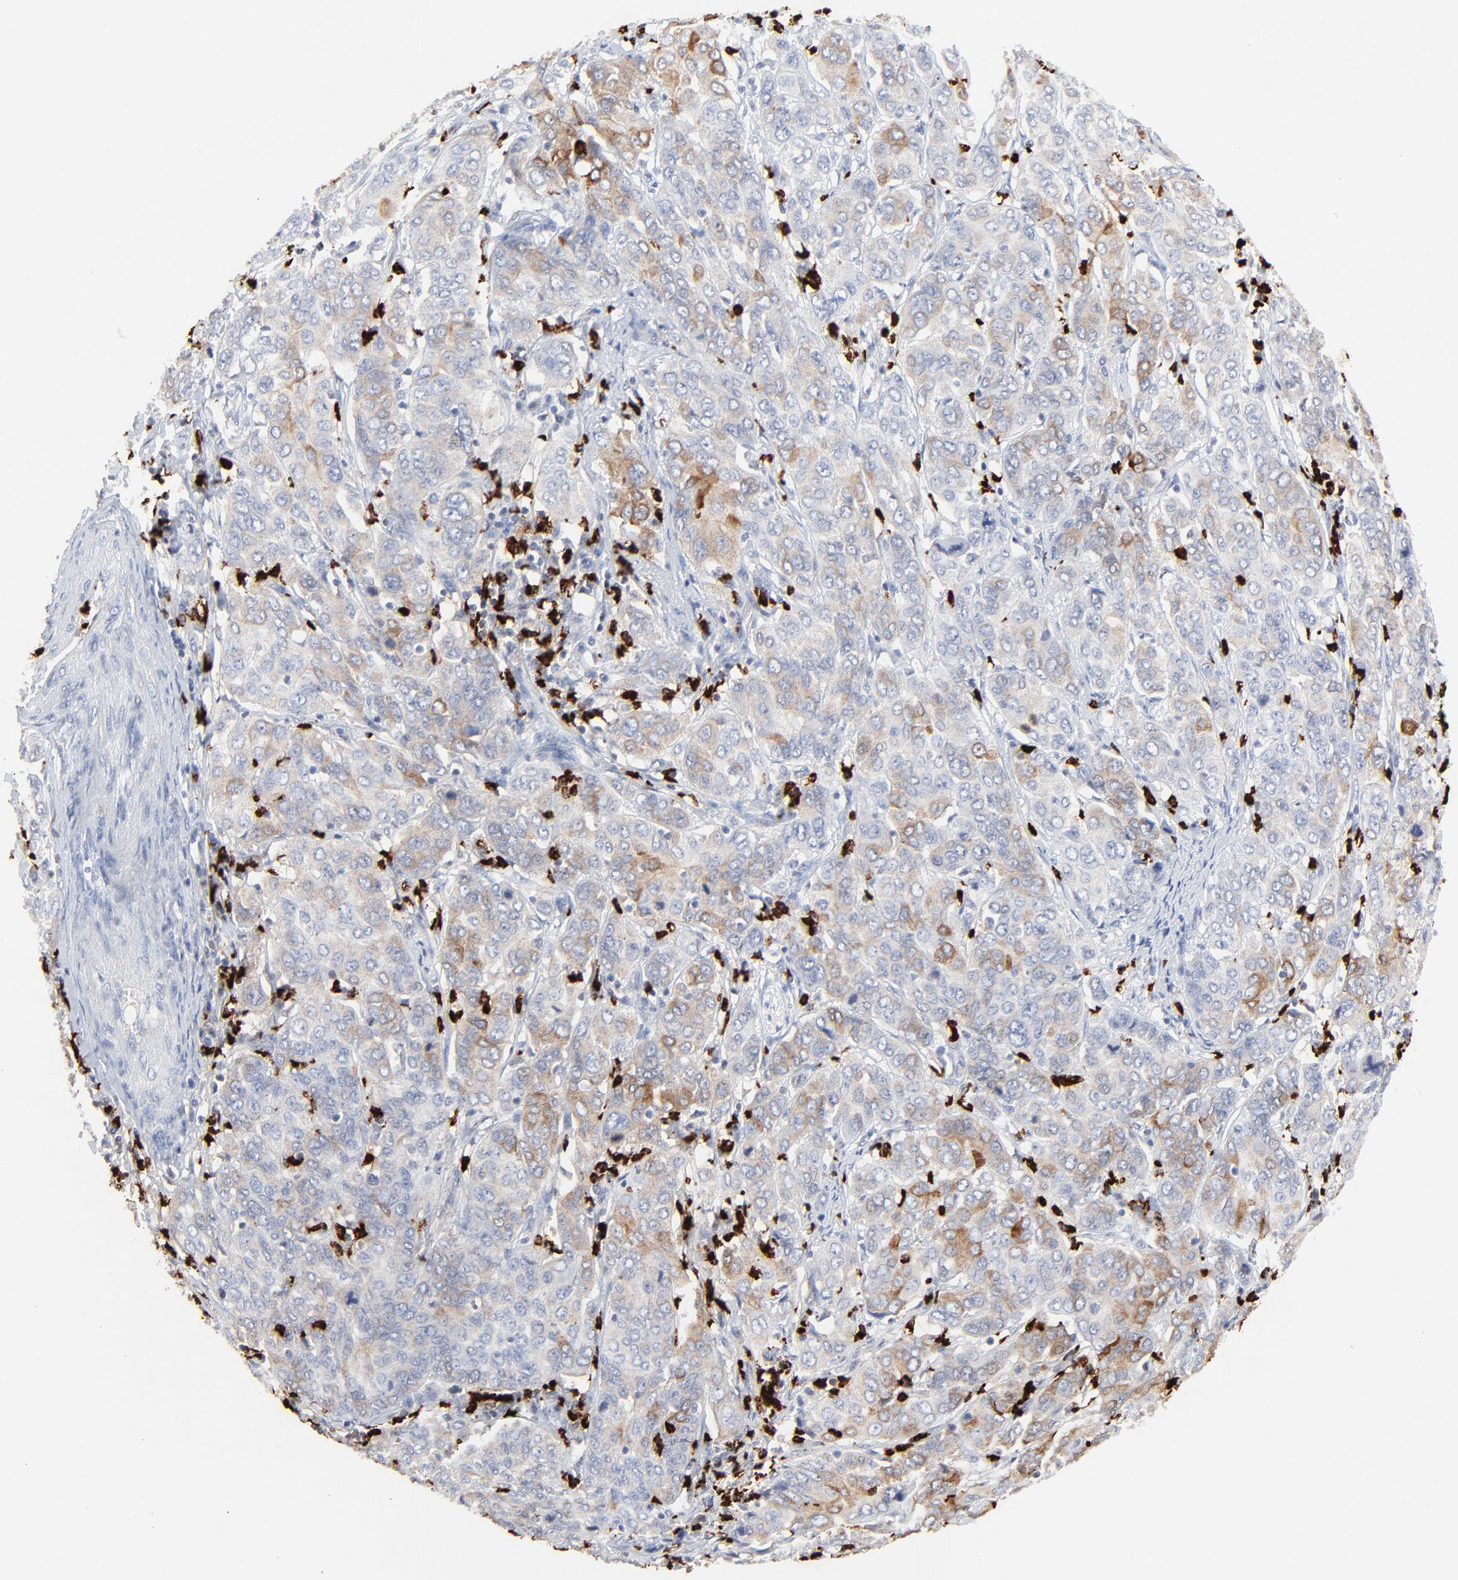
{"staining": {"intensity": "moderate", "quantity": "<25%", "location": "cytoplasmic/membranous"}, "tissue": "cervical cancer", "cell_type": "Tumor cells", "image_type": "cancer", "snomed": [{"axis": "morphology", "description": "Squamous cell carcinoma, NOS"}, {"axis": "topography", "description": "Cervix"}], "caption": "This micrograph displays squamous cell carcinoma (cervical) stained with immunohistochemistry to label a protein in brown. The cytoplasmic/membranous of tumor cells show moderate positivity for the protein. Nuclei are counter-stained blue.", "gene": "LCN2", "patient": {"sex": "female", "age": 38}}